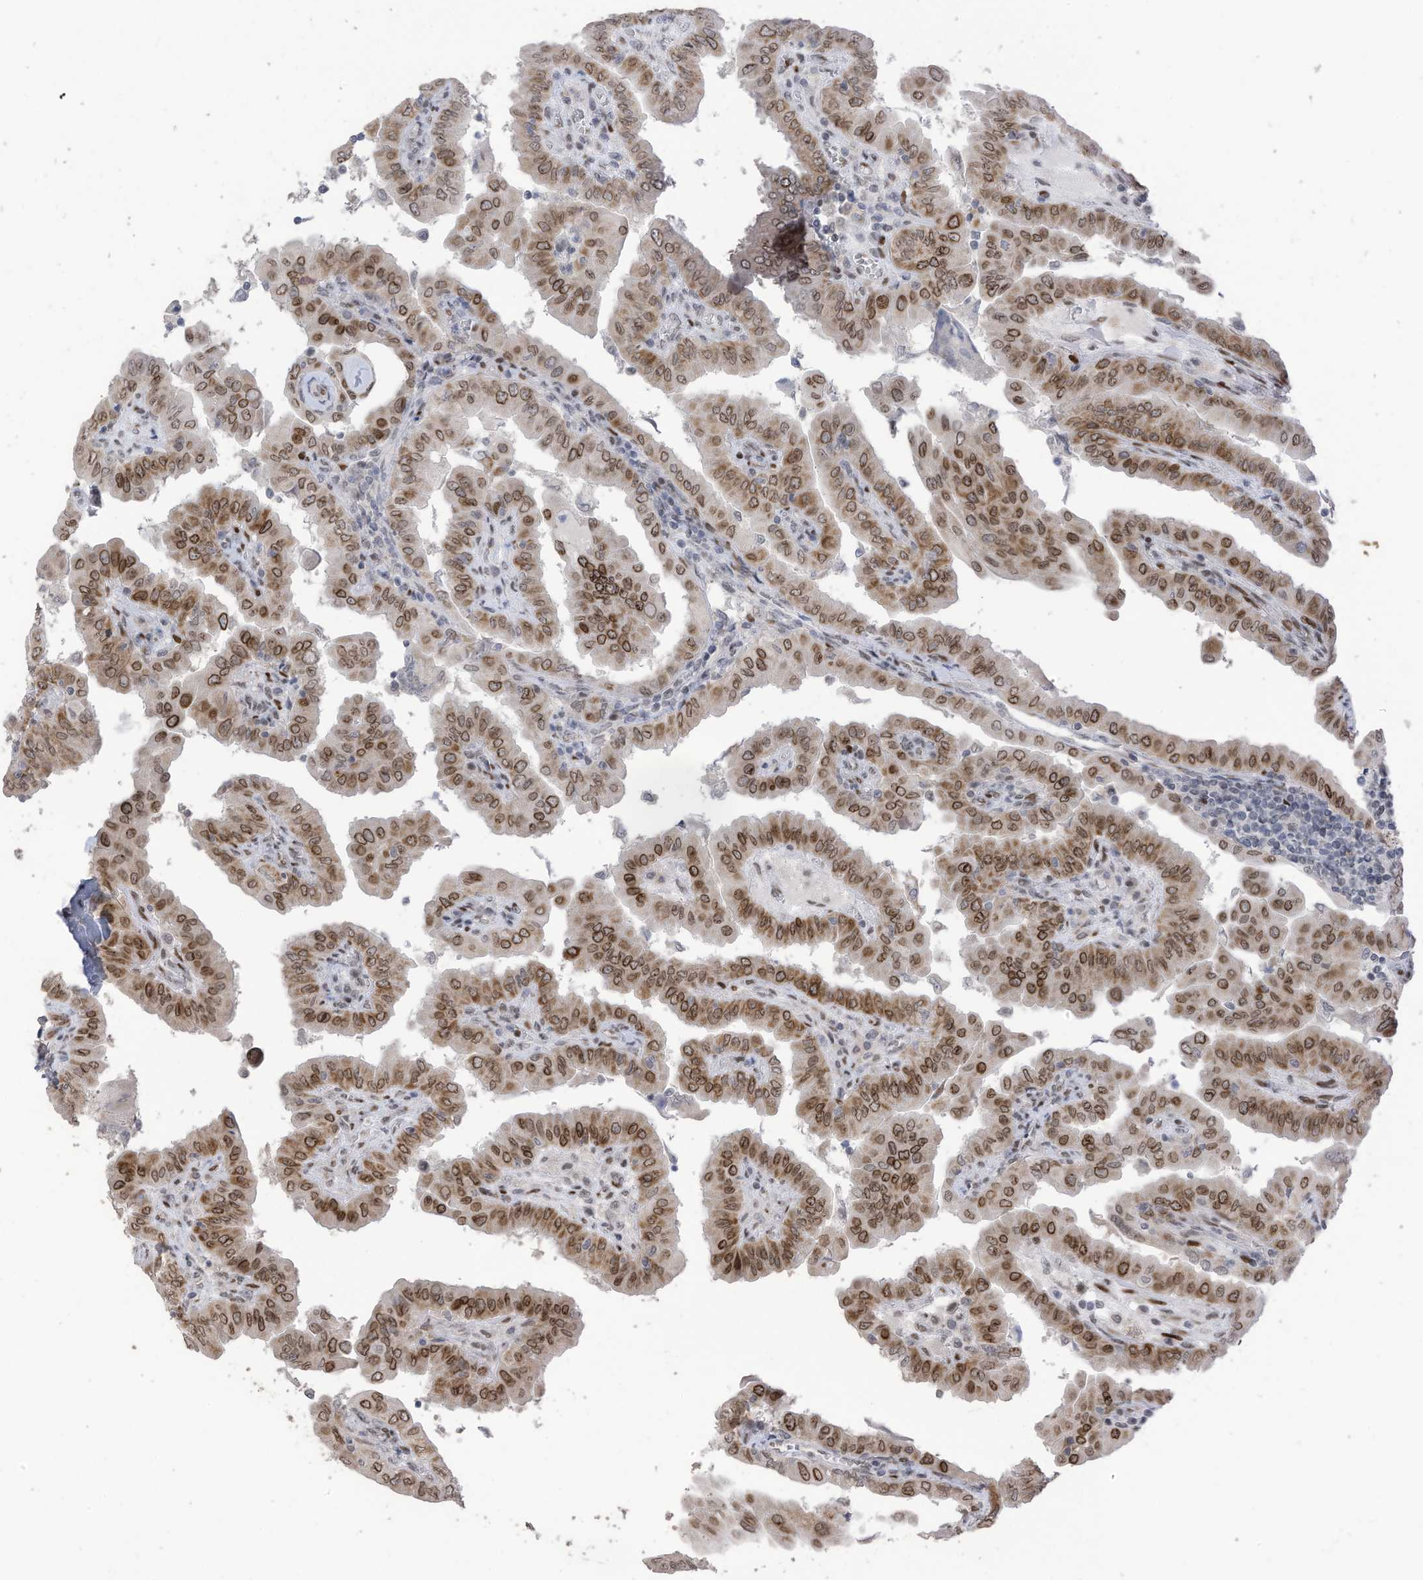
{"staining": {"intensity": "moderate", "quantity": ">75%", "location": "nuclear"}, "tissue": "thyroid cancer", "cell_type": "Tumor cells", "image_type": "cancer", "snomed": [{"axis": "morphology", "description": "Papillary adenocarcinoma, NOS"}, {"axis": "topography", "description": "Thyroid gland"}], "caption": "This is an image of immunohistochemistry staining of thyroid cancer (papillary adenocarcinoma), which shows moderate staining in the nuclear of tumor cells.", "gene": "RABL3", "patient": {"sex": "male", "age": 33}}